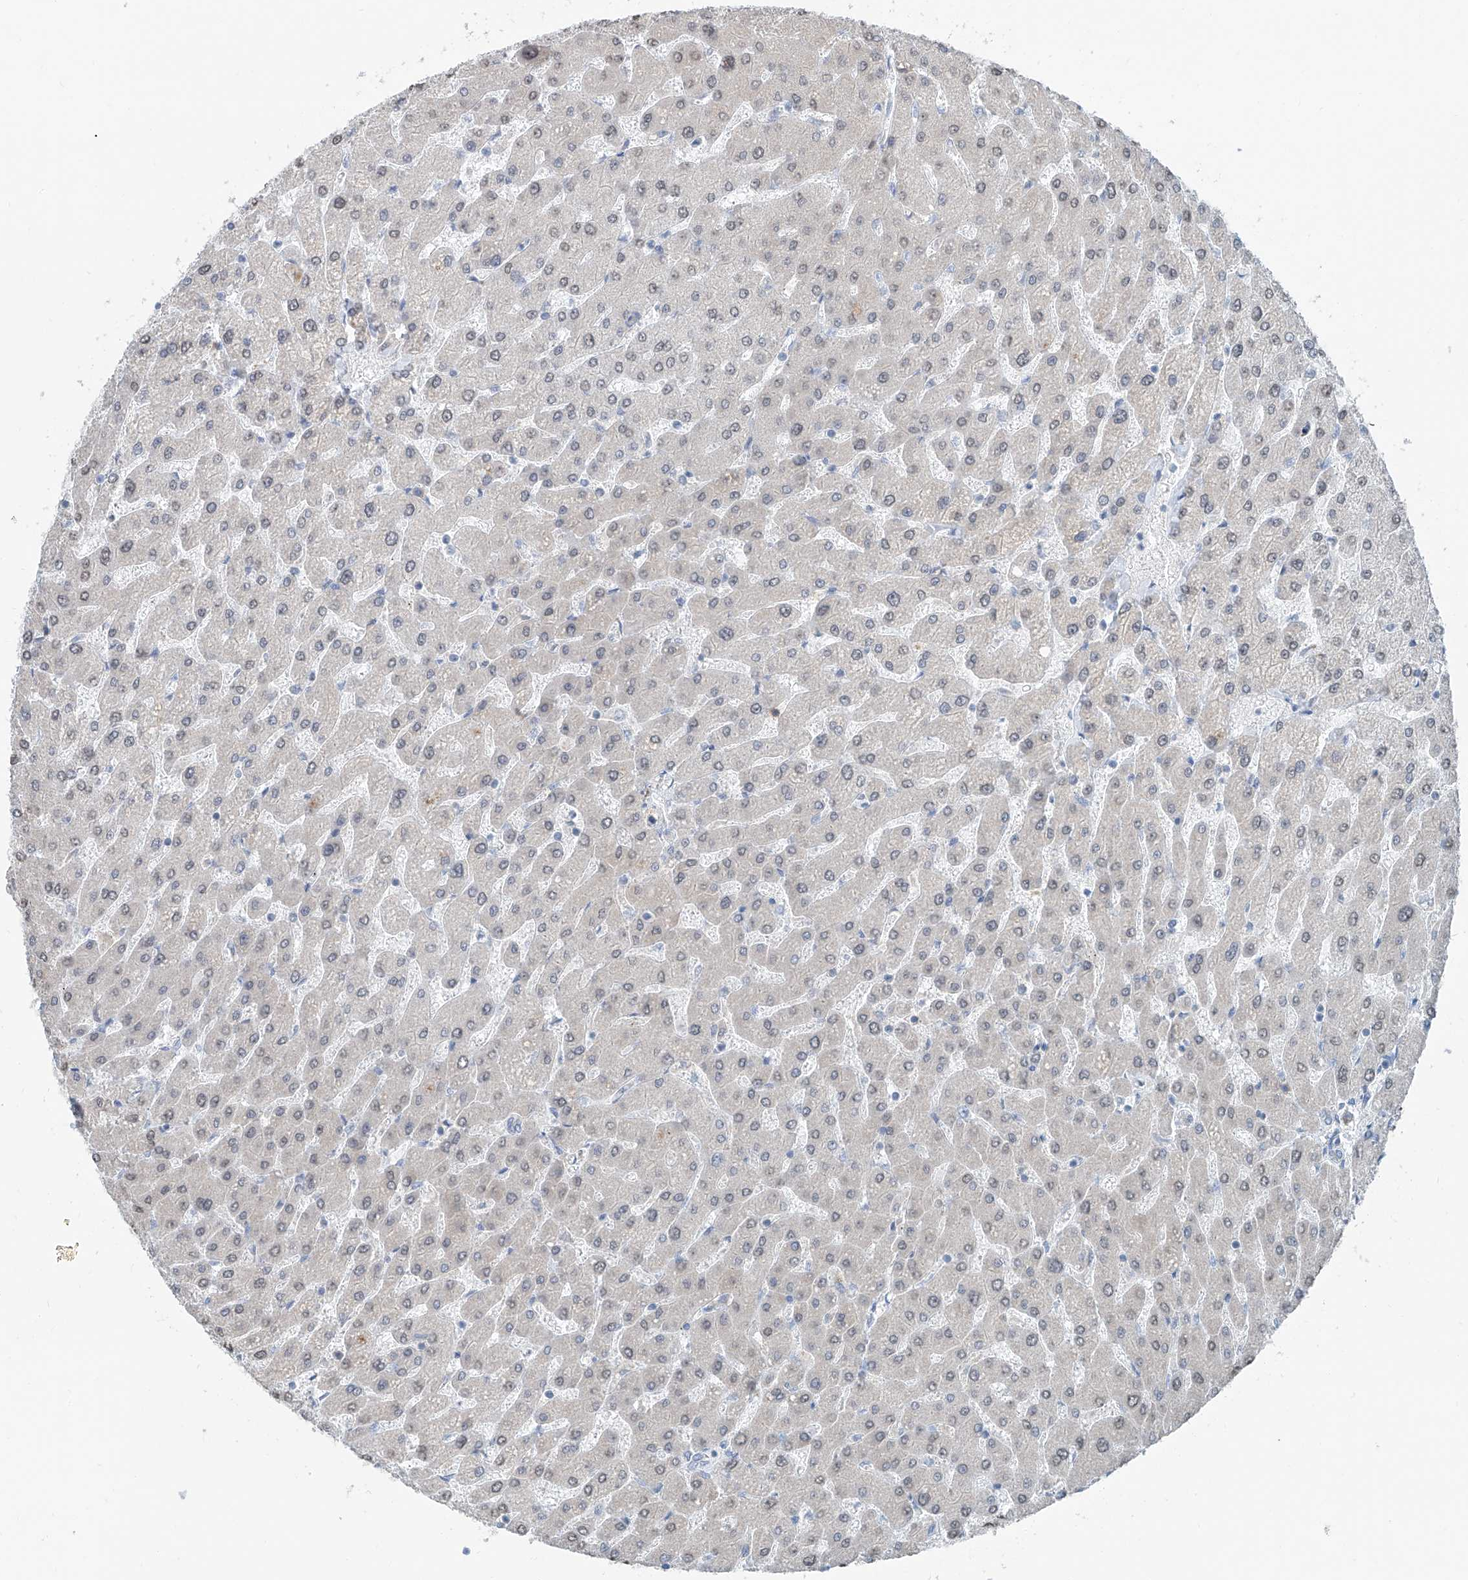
{"staining": {"intensity": "negative", "quantity": "none", "location": "none"}, "tissue": "liver", "cell_type": "Cholangiocytes", "image_type": "normal", "snomed": [{"axis": "morphology", "description": "Normal tissue, NOS"}, {"axis": "topography", "description": "Liver"}], "caption": "Micrograph shows no significant protein staining in cholangiocytes of normal liver. The staining is performed using DAB (3,3'-diaminobenzidine) brown chromogen with nuclei counter-stained in using hematoxylin.", "gene": "KCNK10", "patient": {"sex": "male", "age": 55}}